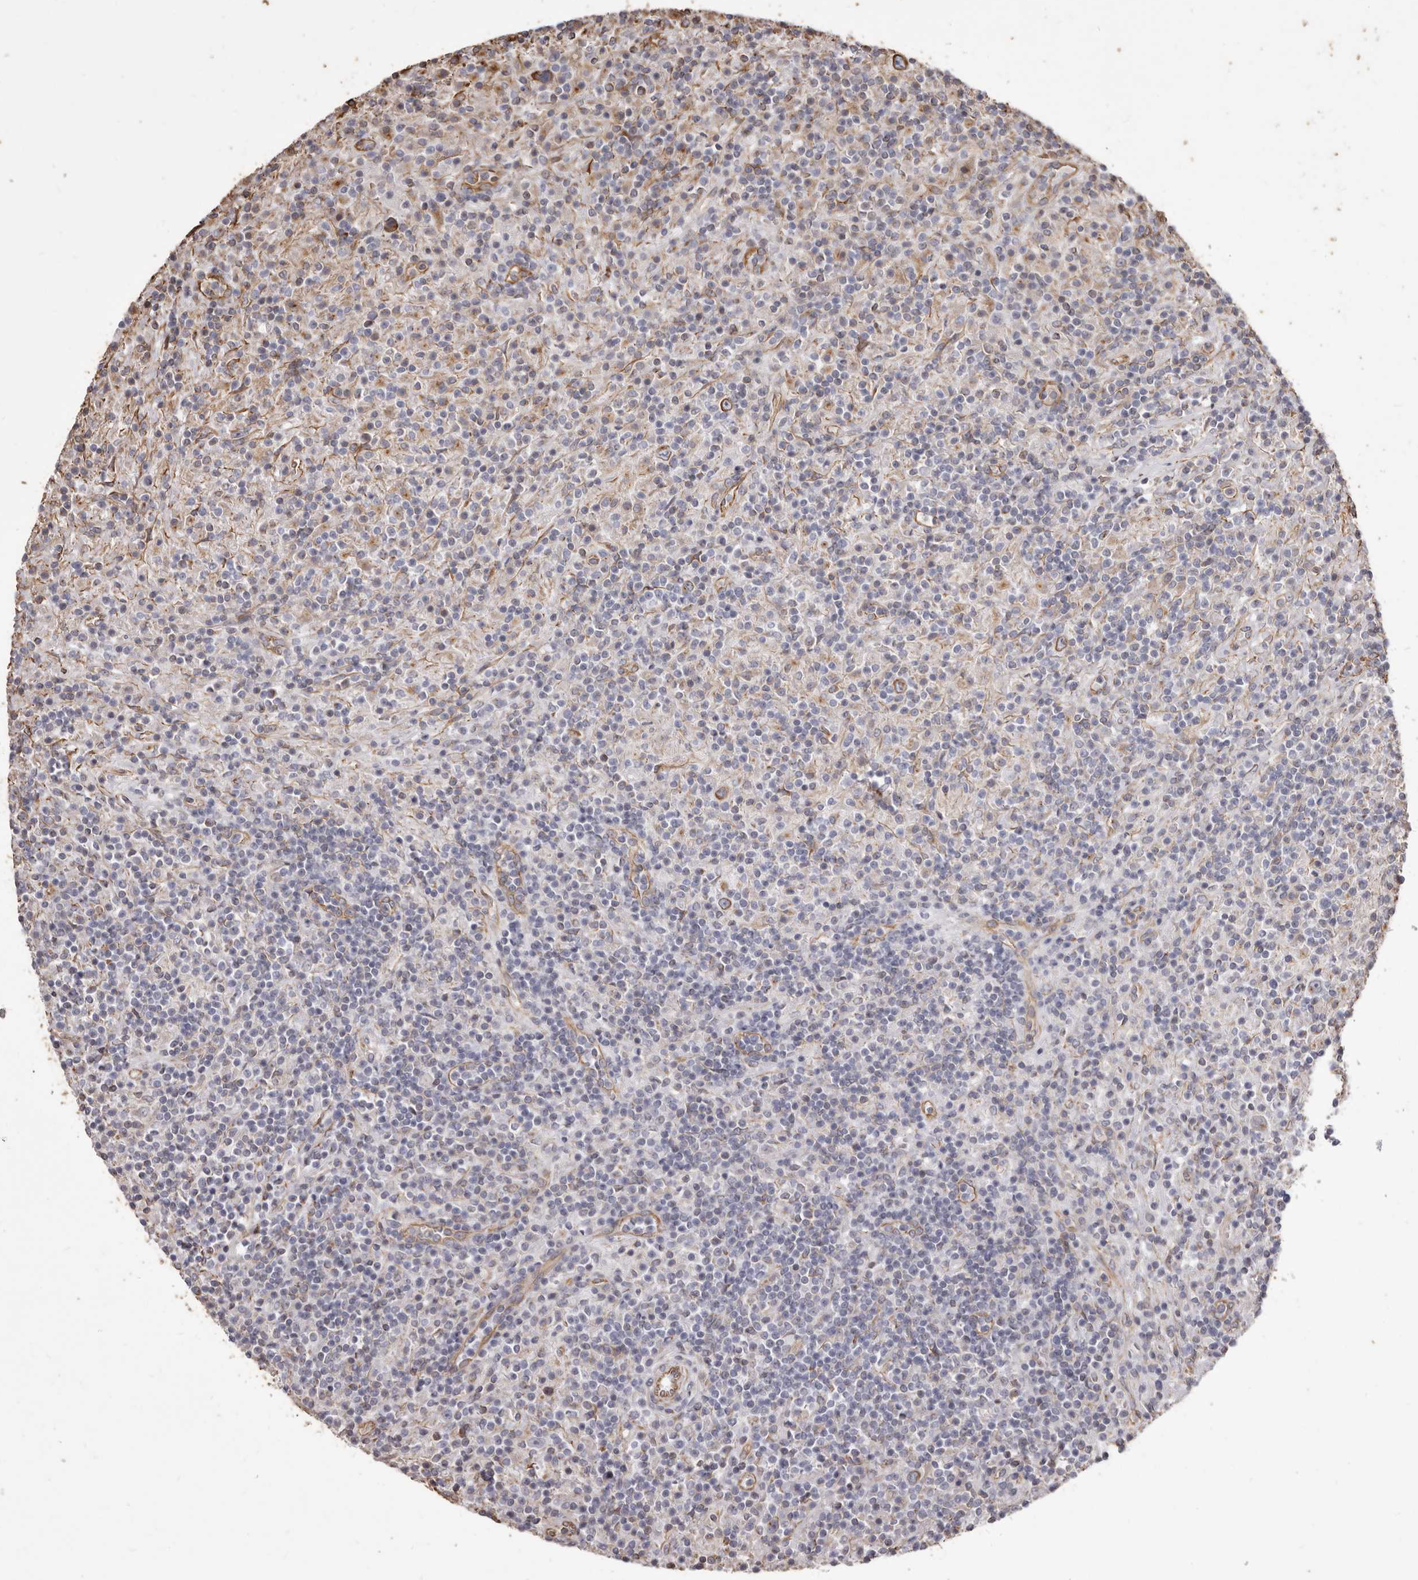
{"staining": {"intensity": "weak", "quantity": "25%-75%", "location": "cytoplasmic/membranous"}, "tissue": "lymphoma", "cell_type": "Tumor cells", "image_type": "cancer", "snomed": [{"axis": "morphology", "description": "Hodgkin's disease, NOS"}, {"axis": "topography", "description": "Lymph node"}], "caption": "An IHC photomicrograph of tumor tissue is shown. Protein staining in brown shows weak cytoplasmic/membranous positivity in Hodgkin's disease within tumor cells.", "gene": "MTURN", "patient": {"sex": "male", "age": 70}}